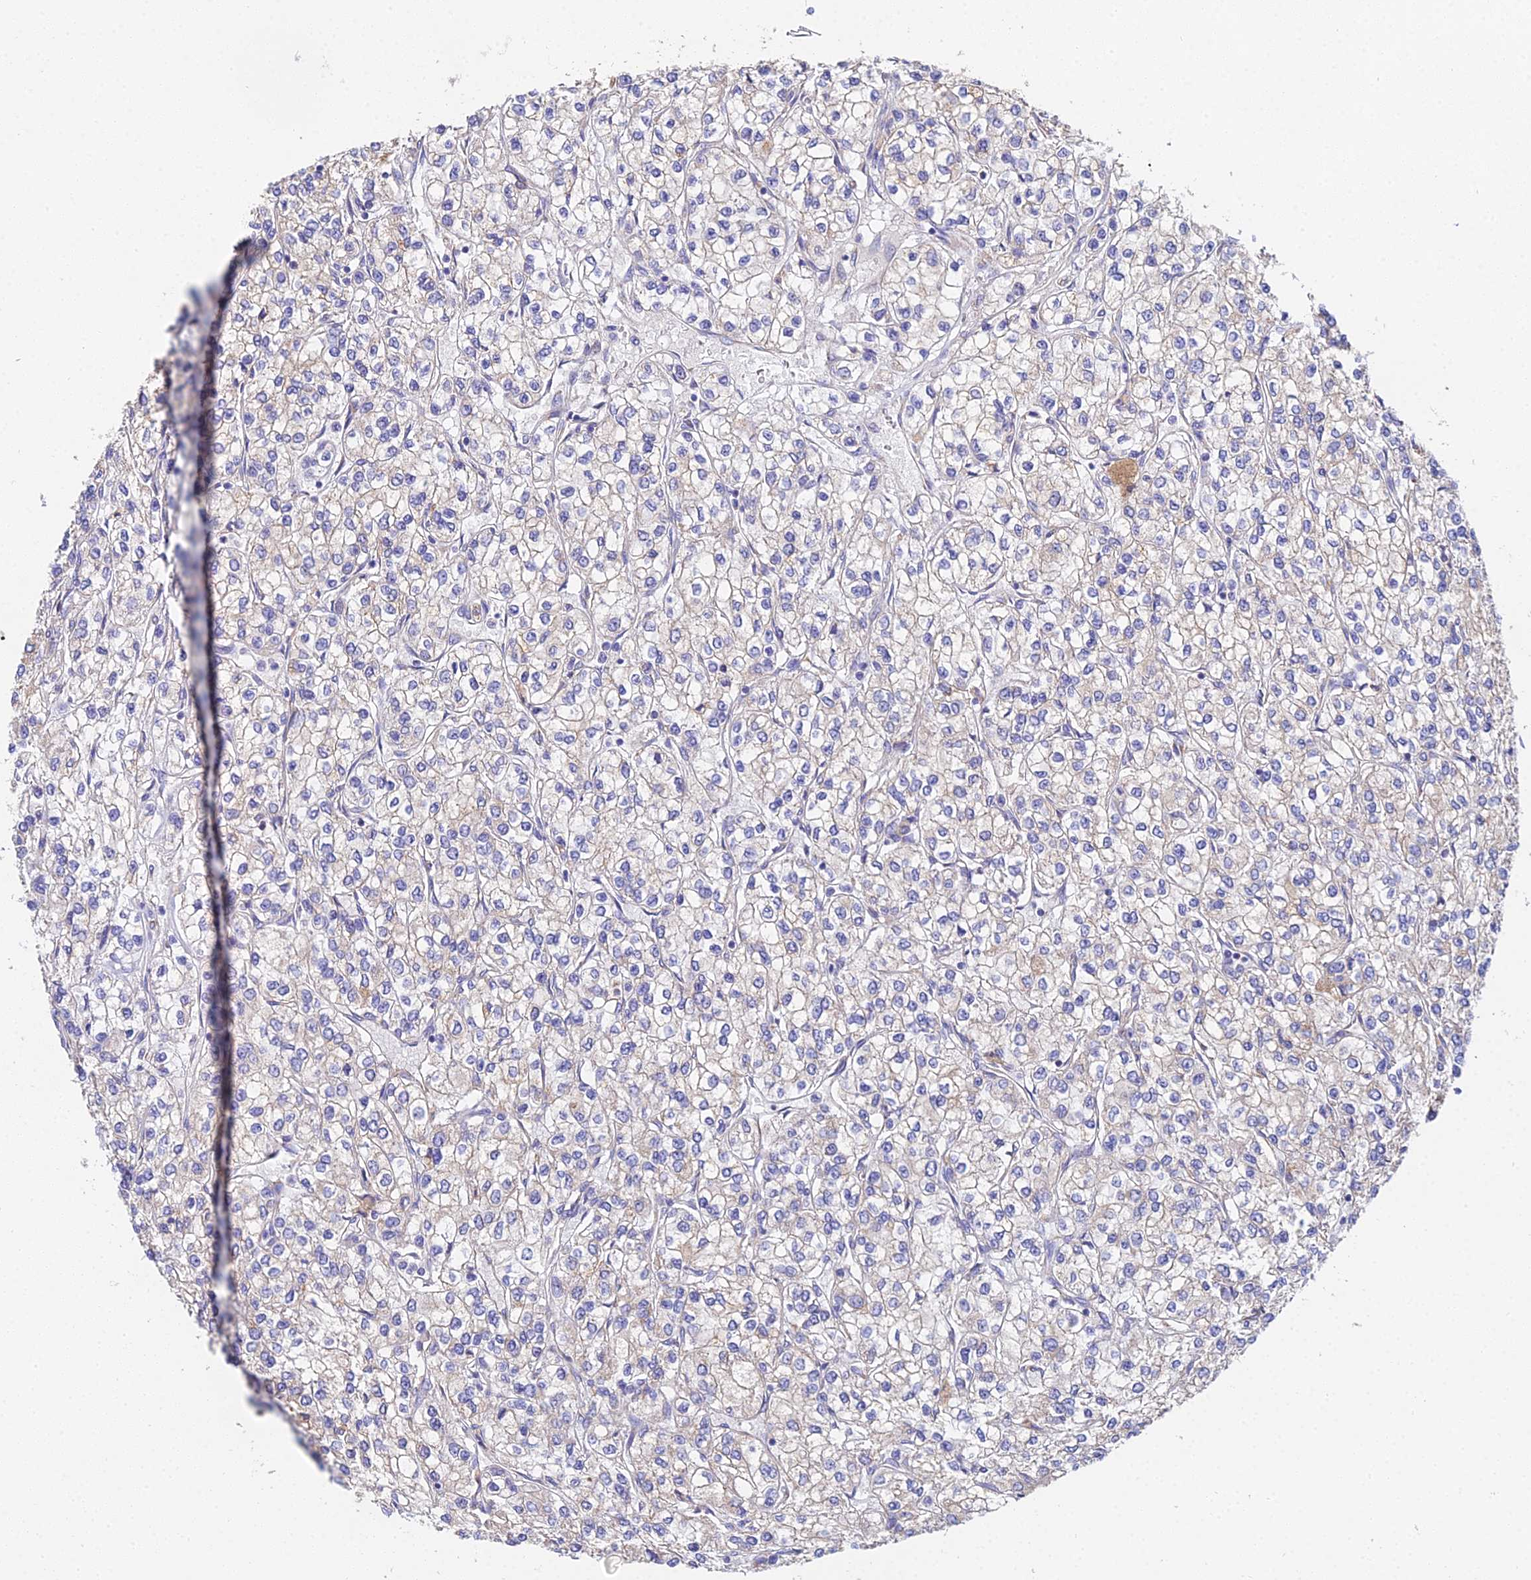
{"staining": {"intensity": "negative", "quantity": "none", "location": "none"}, "tissue": "renal cancer", "cell_type": "Tumor cells", "image_type": "cancer", "snomed": [{"axis": "morphology", "description": "Adenocarcinoma, NOS"}, {"axis": "topography", "description": "Kidney"}], "caption": "DAB immunohistochemical staining of renal adenocarcinoma reveals no significant positivity in tumor cells.", "gene": "PPP2R2C", "patient": {"sex": "male", "age": 80}}